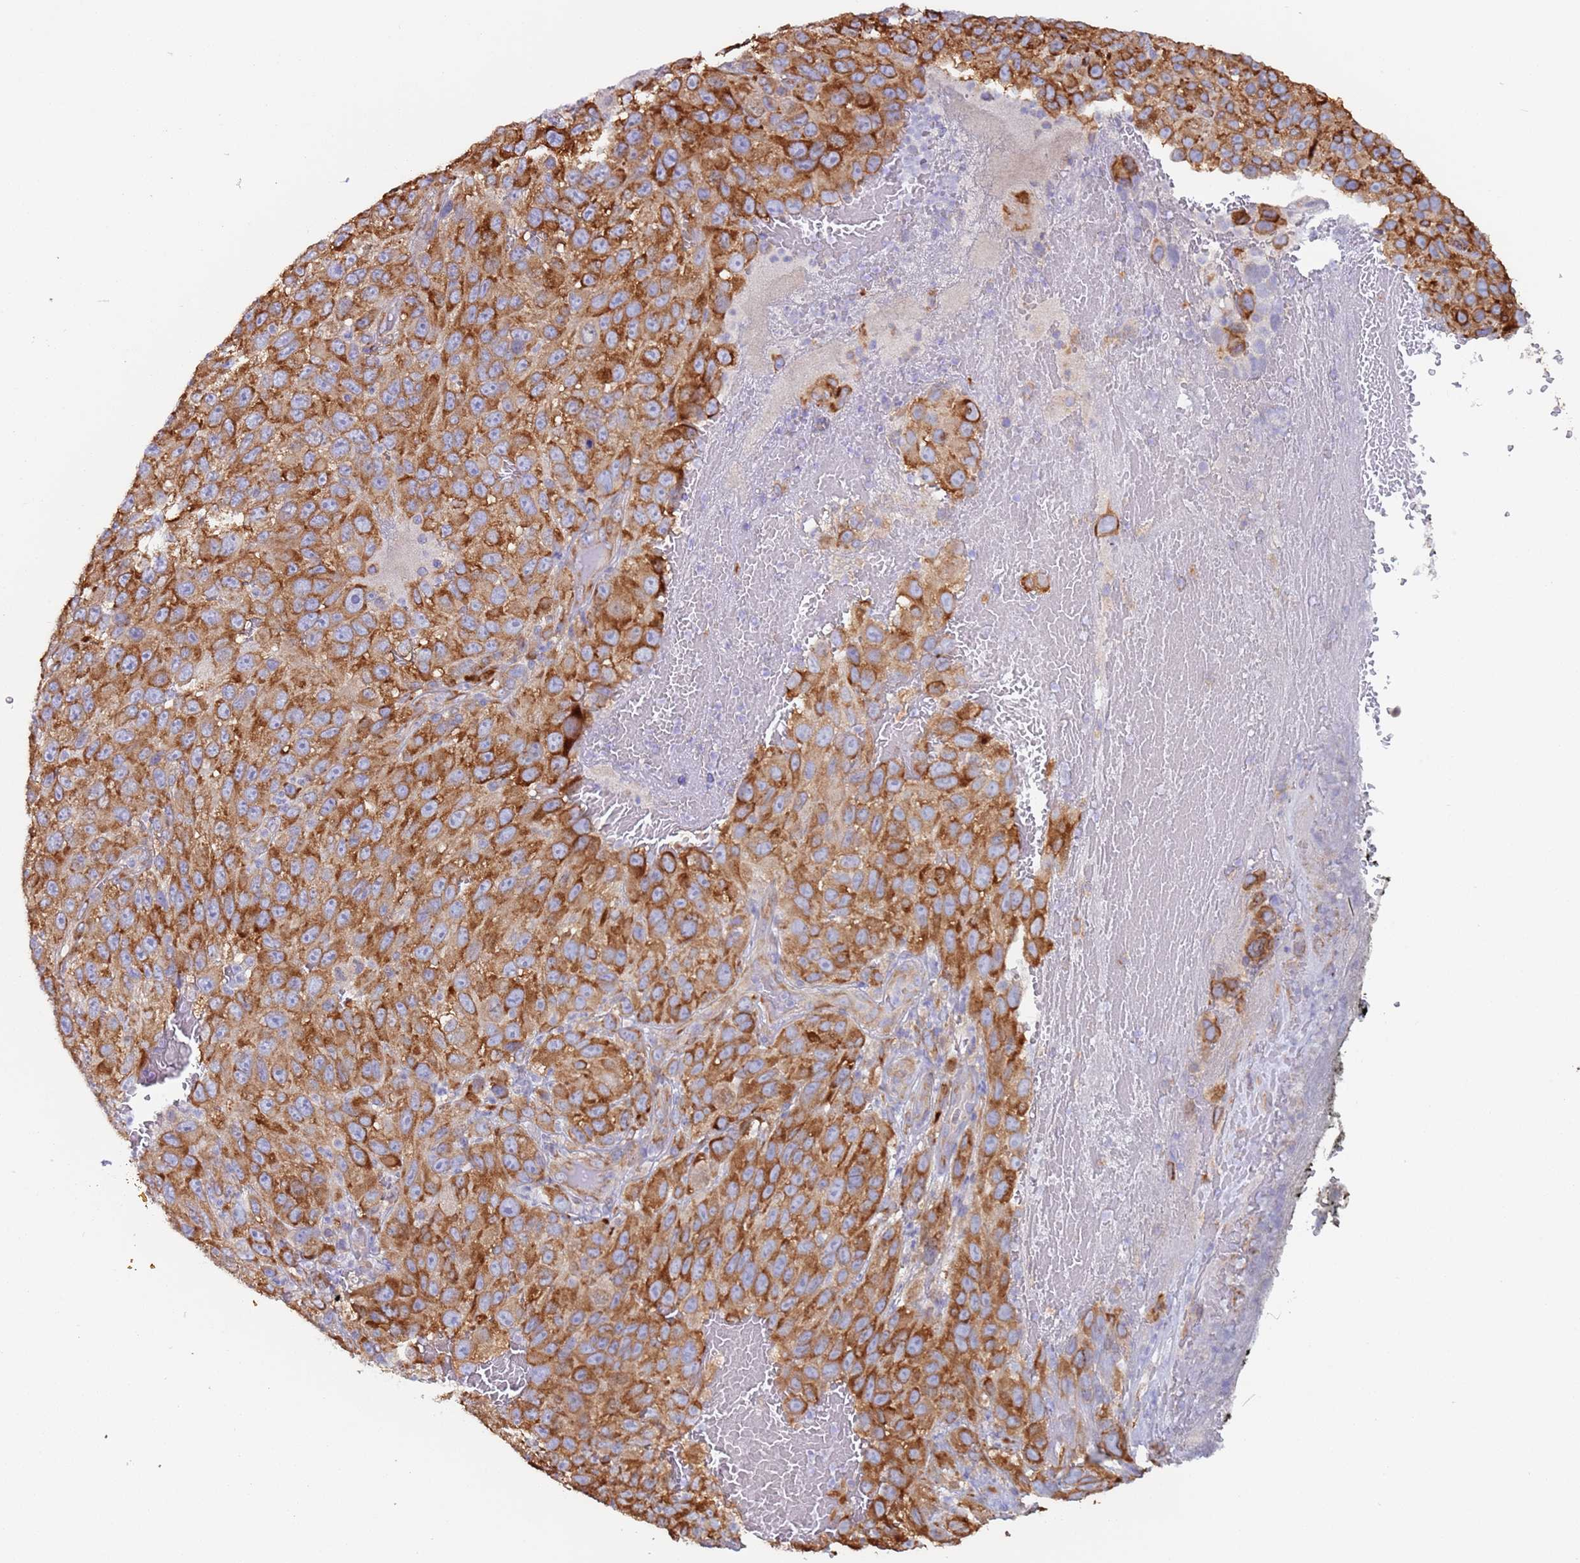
{"staining": {"intensity": "strong", "quantity": ">75%", "location": "cytoplasmic/membranous"}, "tissue": "melanoma", "cell_type": "Tumor cells", "image_type": "cancer", "snomed": [{"axis": "morphology", "description": "Normal tissue, NOS"}, {"axis": "morphology", "description": "Malignant melanoma, NOS"}, {"axis": "topography", "description": "Skin"}], "caption": "An immunohistochemistry micrograph of tumor tissue is shown. Protein staining in brown shows strong cytoplasmic/membranous positivity in malignant melanoma within tumor cells. The protein of interest is shown in brown color, while the nuclei are stained blue.", "gene": "ZNF844", "patient": {"sex": "female", "age": 96}}